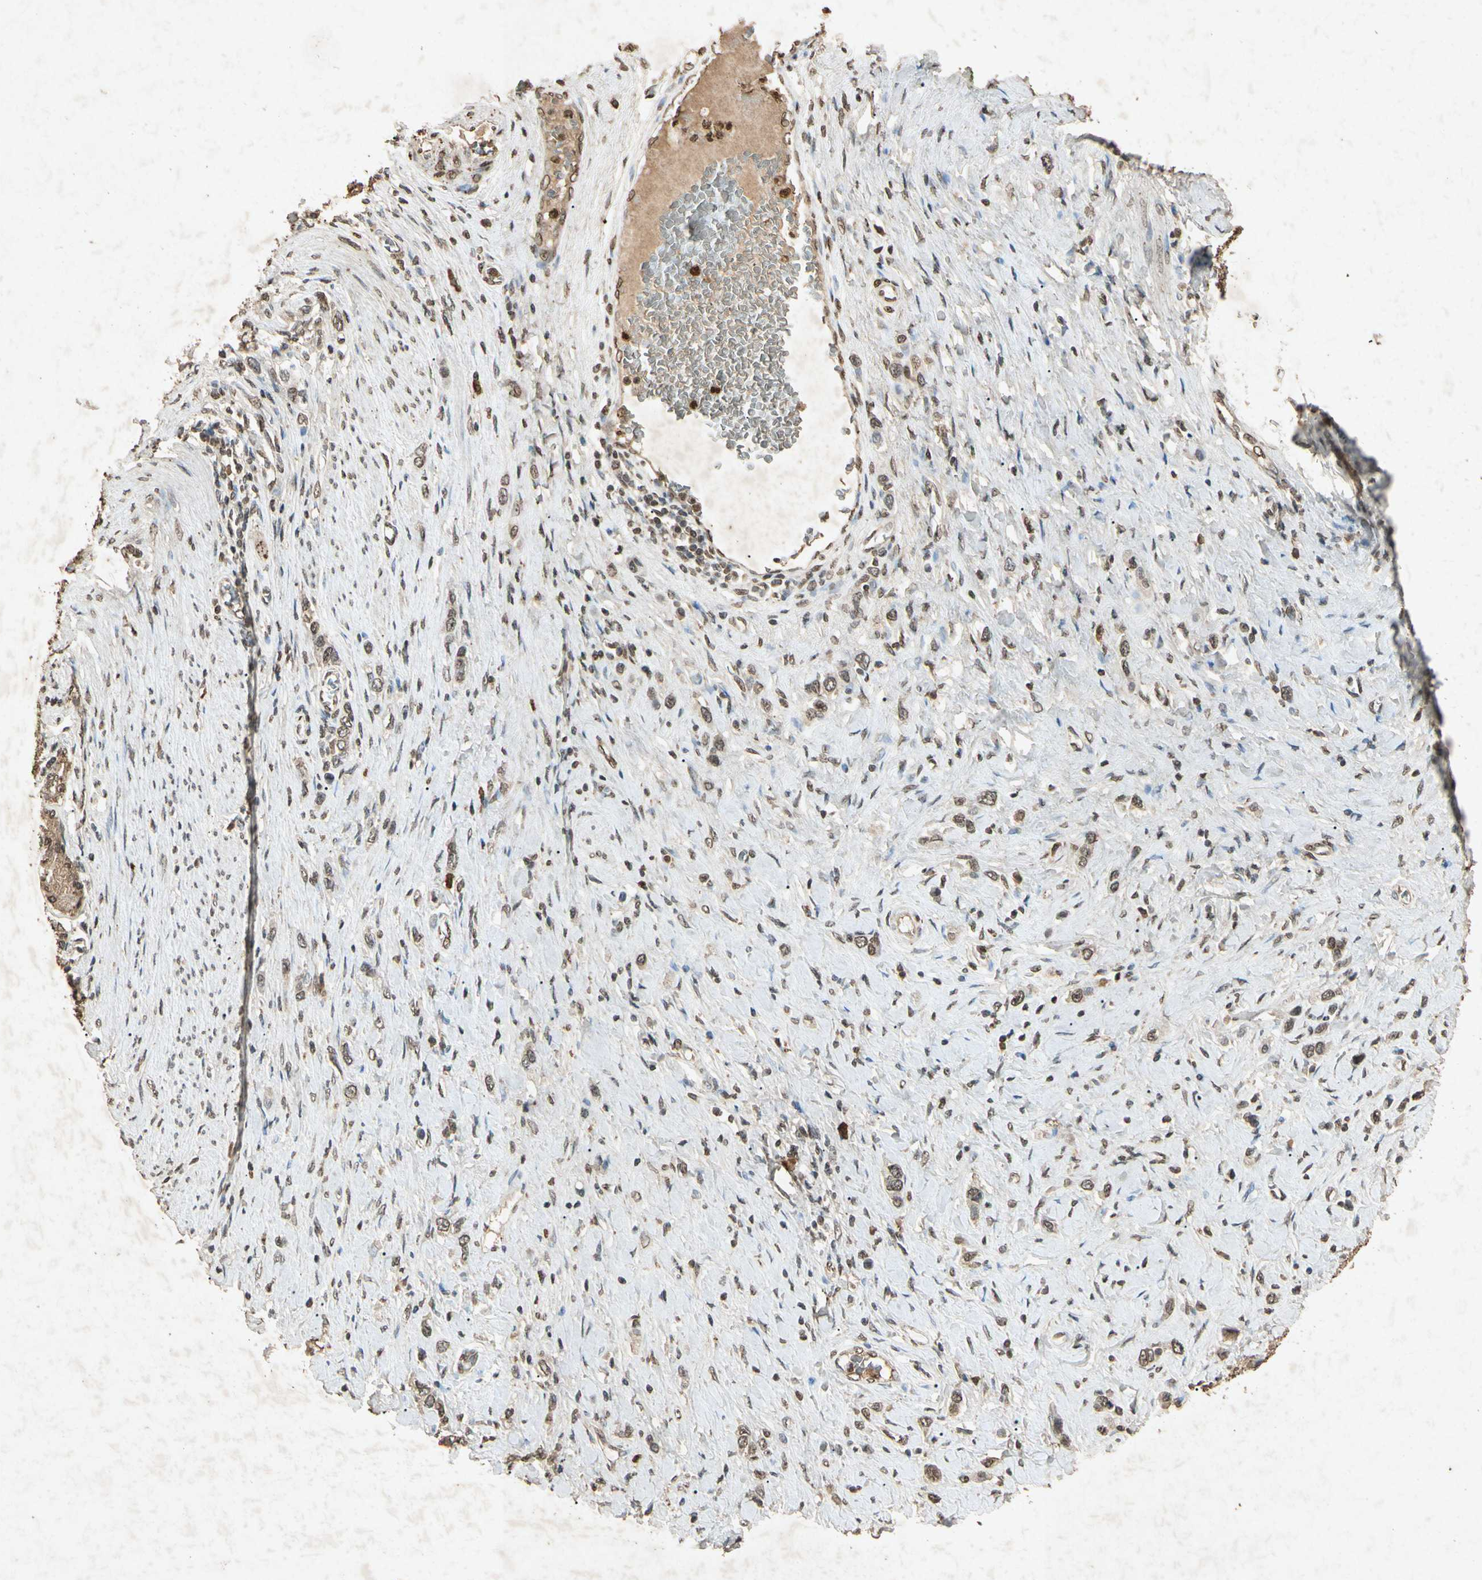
{"staining": {"intensity": "moderate", "quantity": "25%-75%", "location": "nuclear"}, "tissue": "stomach cancer", "cell_type": "Tumor cells", "image_type": "cancer", "snomed": [{"axis": "morphology", "description": "Normal tissue, NOS"}, {"axis": "morphology", "description": "Adenocarcinoma, NOS"}, {"axis": "topography", "description": "Stomach, upper"}, {"axis": "topography", "description": "Stomach"}], "caption": "Adenocarcinoma (stomach) stained with a brown dye reveals moderate nuclear positive expression in about 25%-75% of tumor cells.", "gene": "MSRB1", "patient": {"sex": "female", "age": 65}}